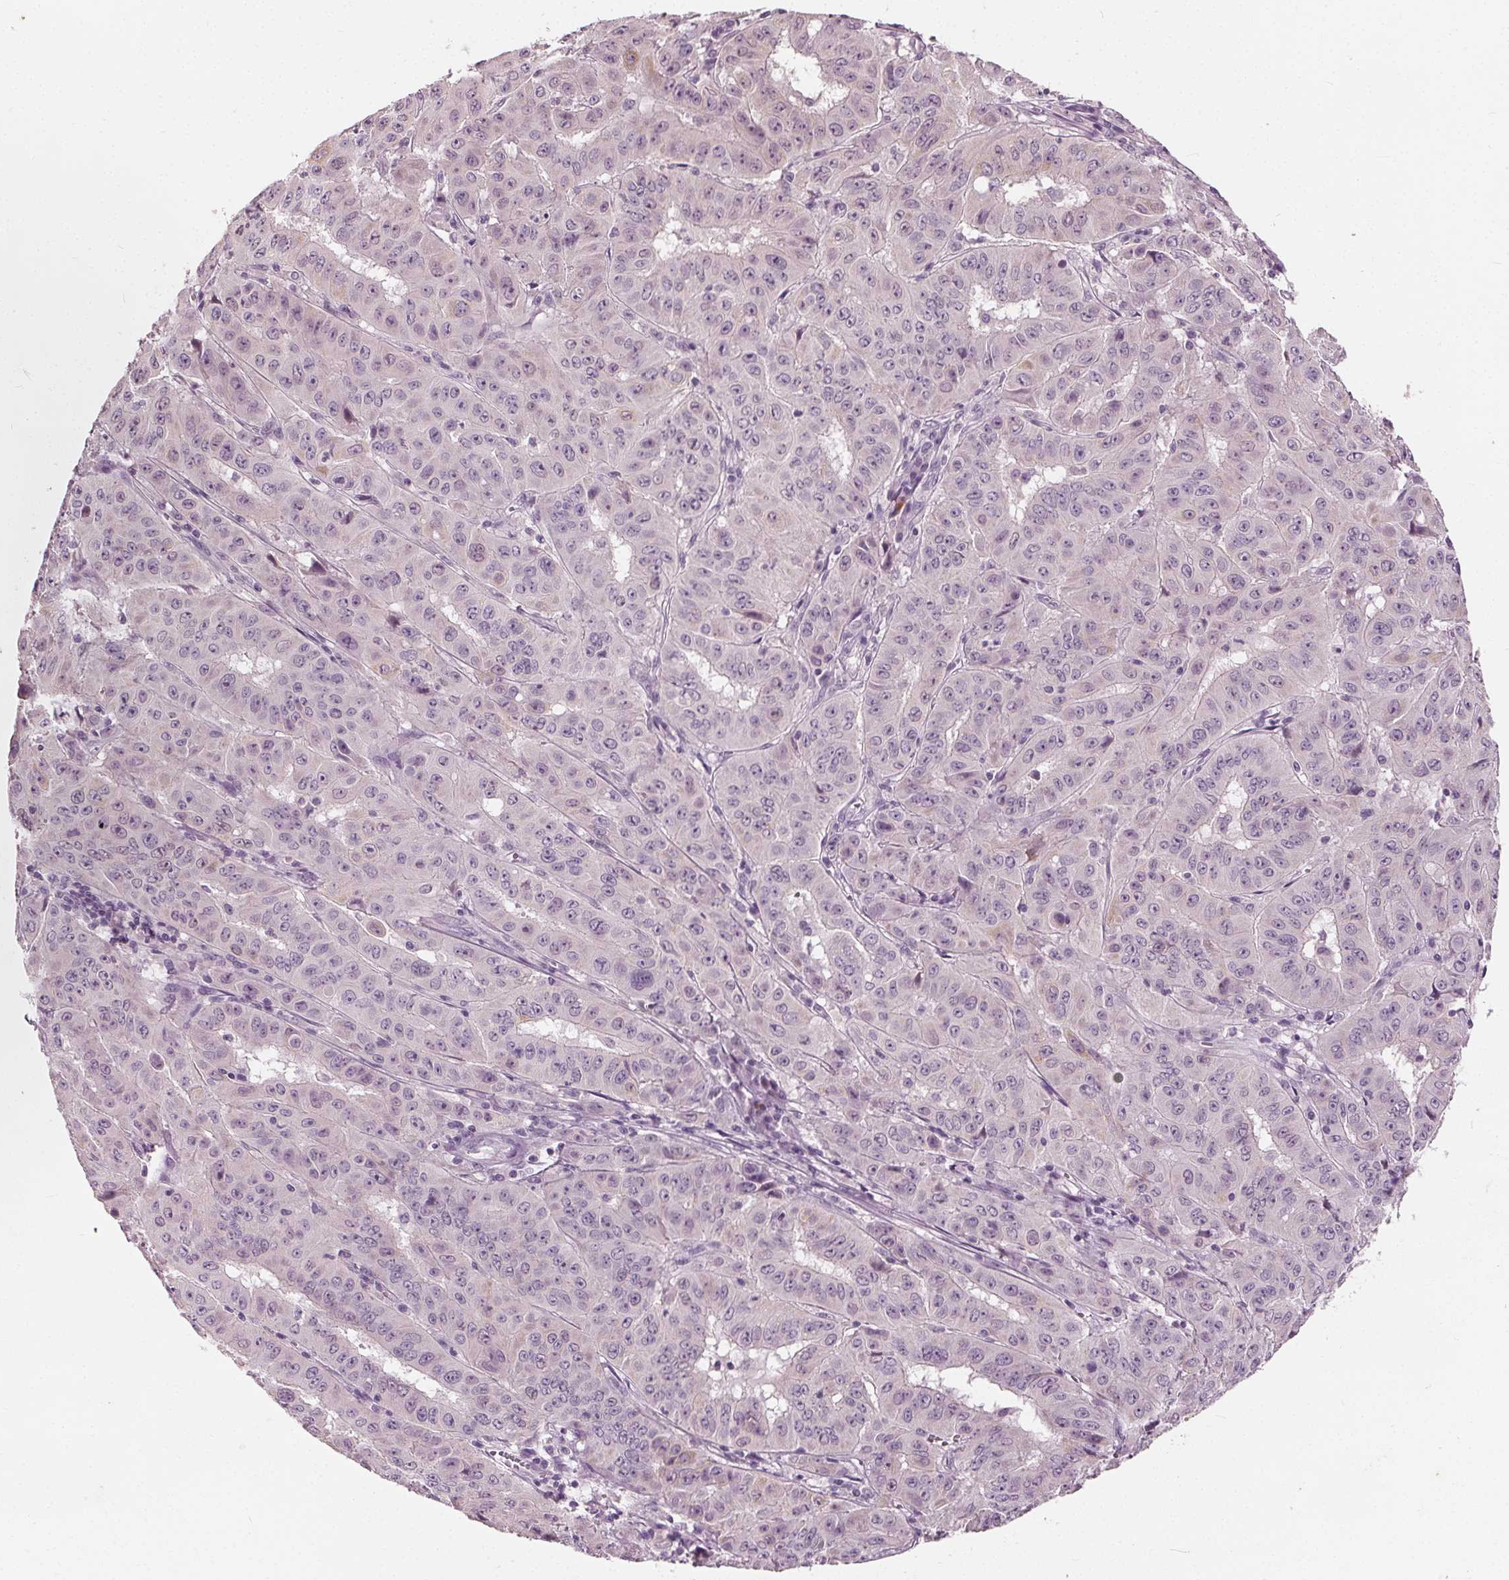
{"staining": {"intensity": "negative", "quantity": "none", "location": "none"}, "tissue": "pancreatic cancer", "cell_type": "Tumor cells", "image_type": "cancer", "snomed": [{"axis": "morphology", "description": "Adenocarcinoma, NOS"}, {"axis": "topography", "description": "Pancreas"}], "caption": "Tumor cells show no significant positivity in pancreatic cancer.", "gene": "TKFC", "patient": {"sex": "male", "age": 63}}